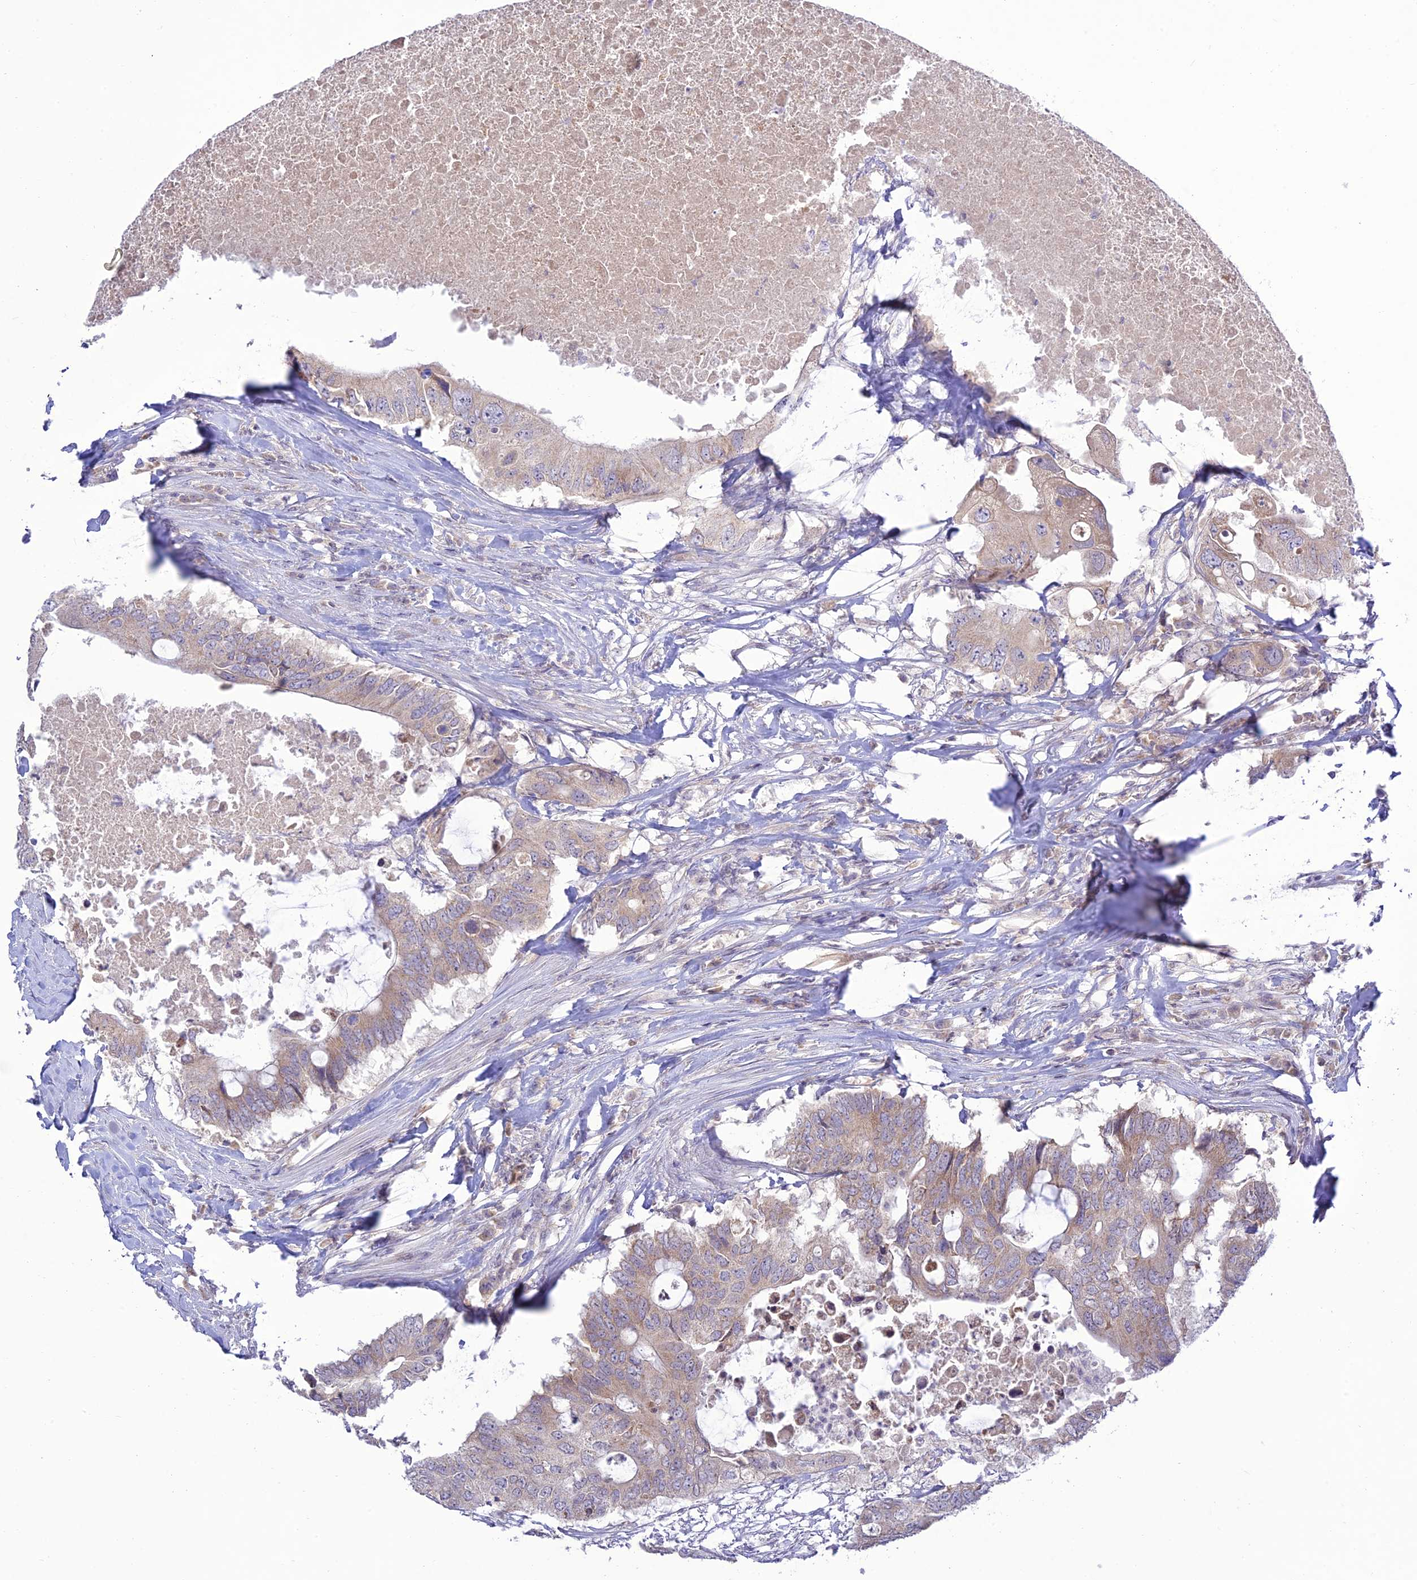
{"staining": {"intensity": "weak", "quantity": ">75%", "location": "cytoplasmic/membranous"}, "tissue": "colorectal cancer", "cell_type": "Tumor cells", "image_type": "cancer", "snomed": [{"axis": "morphology", "description": "Adenocarcinoma, NOS"}, {"axis": "topography", "description": "Colon"}], "caption": "Tumor cells show weak cytoplasmic/membranous expression in about >75% of cells in adenocarcinoma (colorectal). The staining is performed using DAB brown chromogen to label protein expression. The nuclei are counter-stained blue using hematoxylin.", "gene": "TMEM40", "patient": {"sex": "male", "age": 71}}